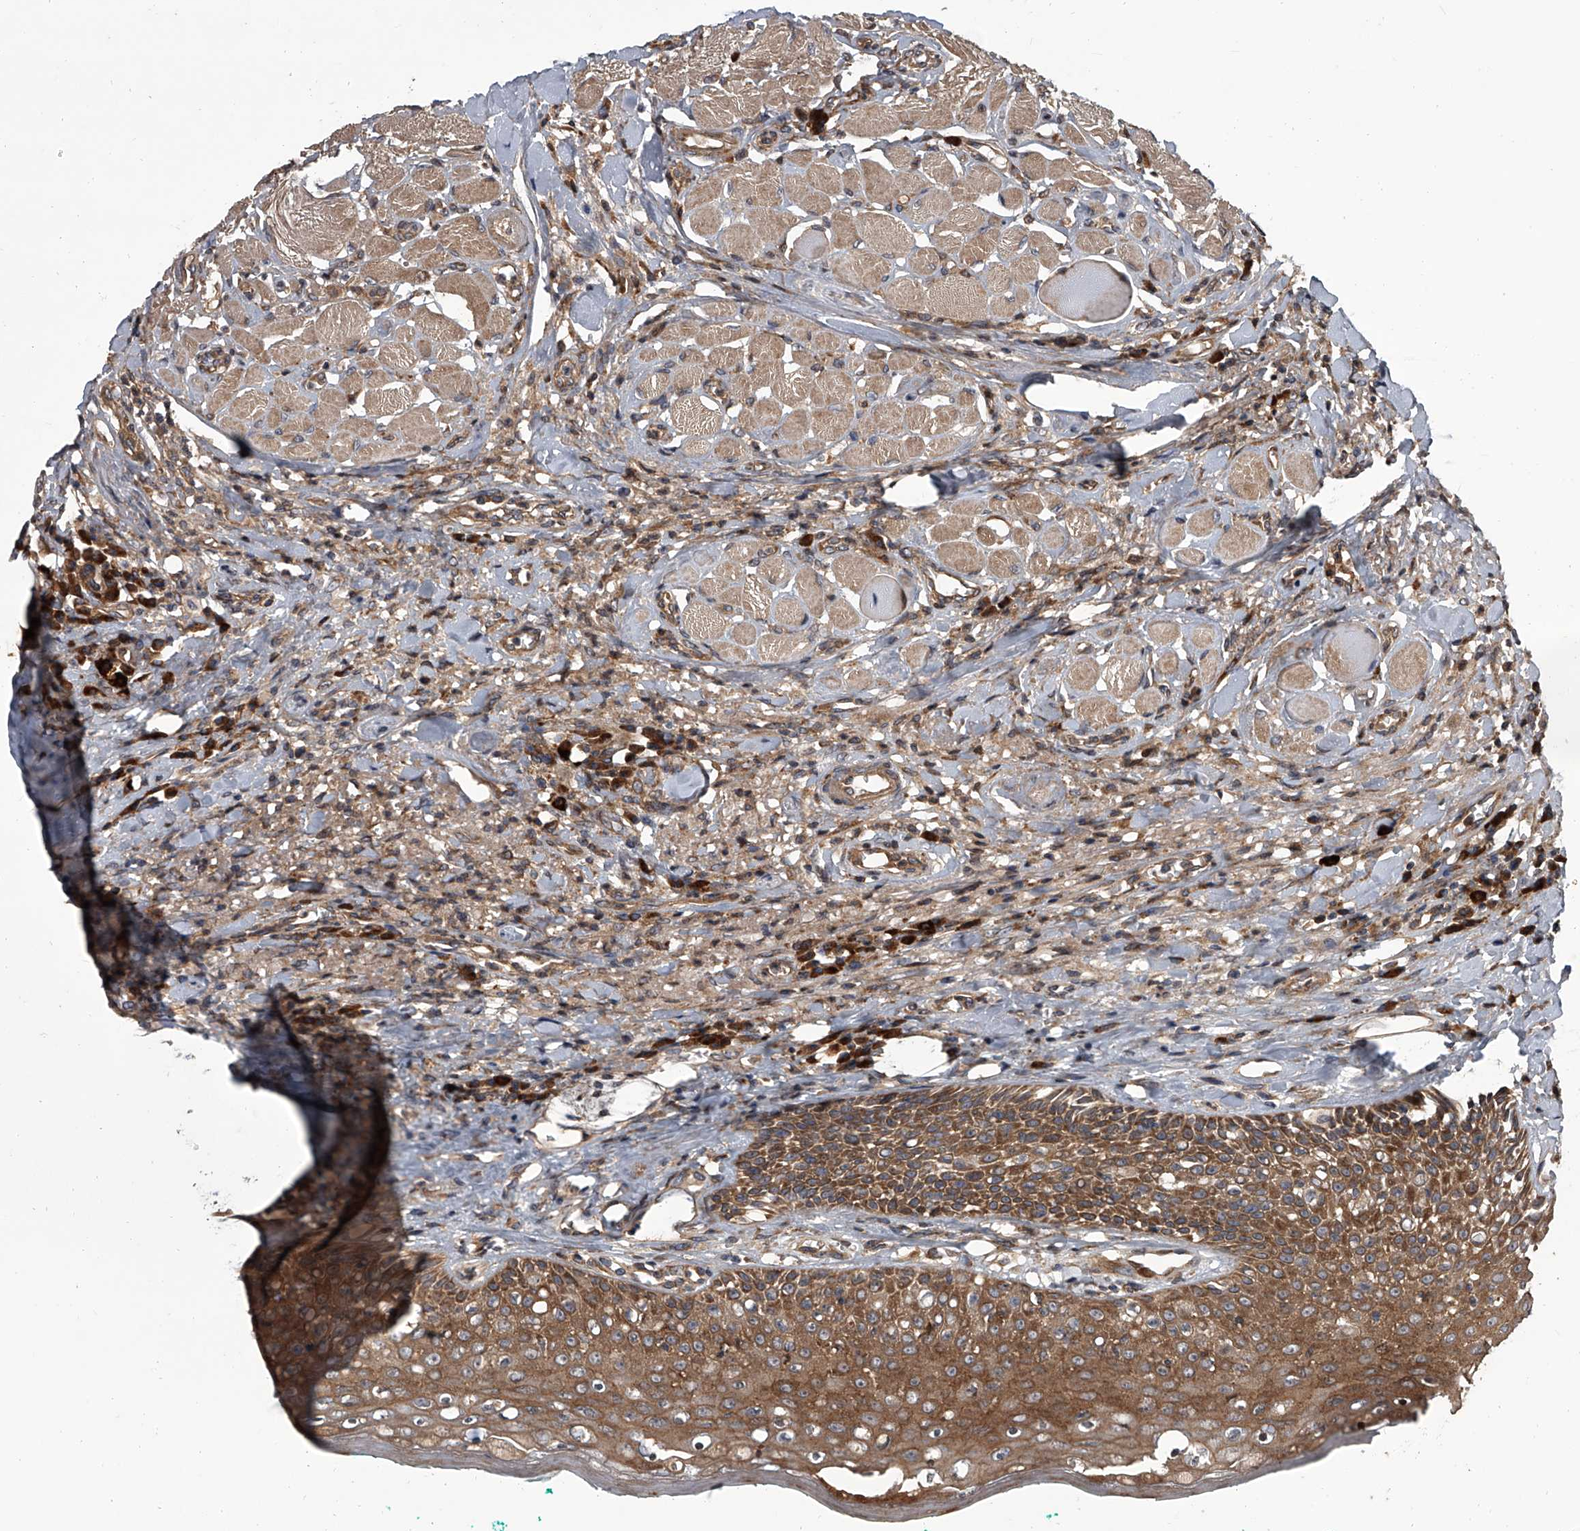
{"staining": {"intensity": "strong", "quantity": ">75%", "location": "cytoplasmic/membranous,nuclear"}, "tissue": "oral mucosa", "cell_type": "Squamous epithelial cells", "image_type": "normal", "snomed": [{"axis": "morphology", "description": "Normal tissue, NOS"}, {"axis": "topography", "description": "Oral tissue"}], "caption": "Protein staining of normal oral mucosa exhibits strong cytoplasmic/membranous,nuclear positivity in about >75% of squamous epithelial cells. (DAB (3,3'-diaminobenzidine) = brown stain, brightfield microscopy at high magnification).", "gene": "EVA1C", "patient": {"sex": "female", "age": 70}}